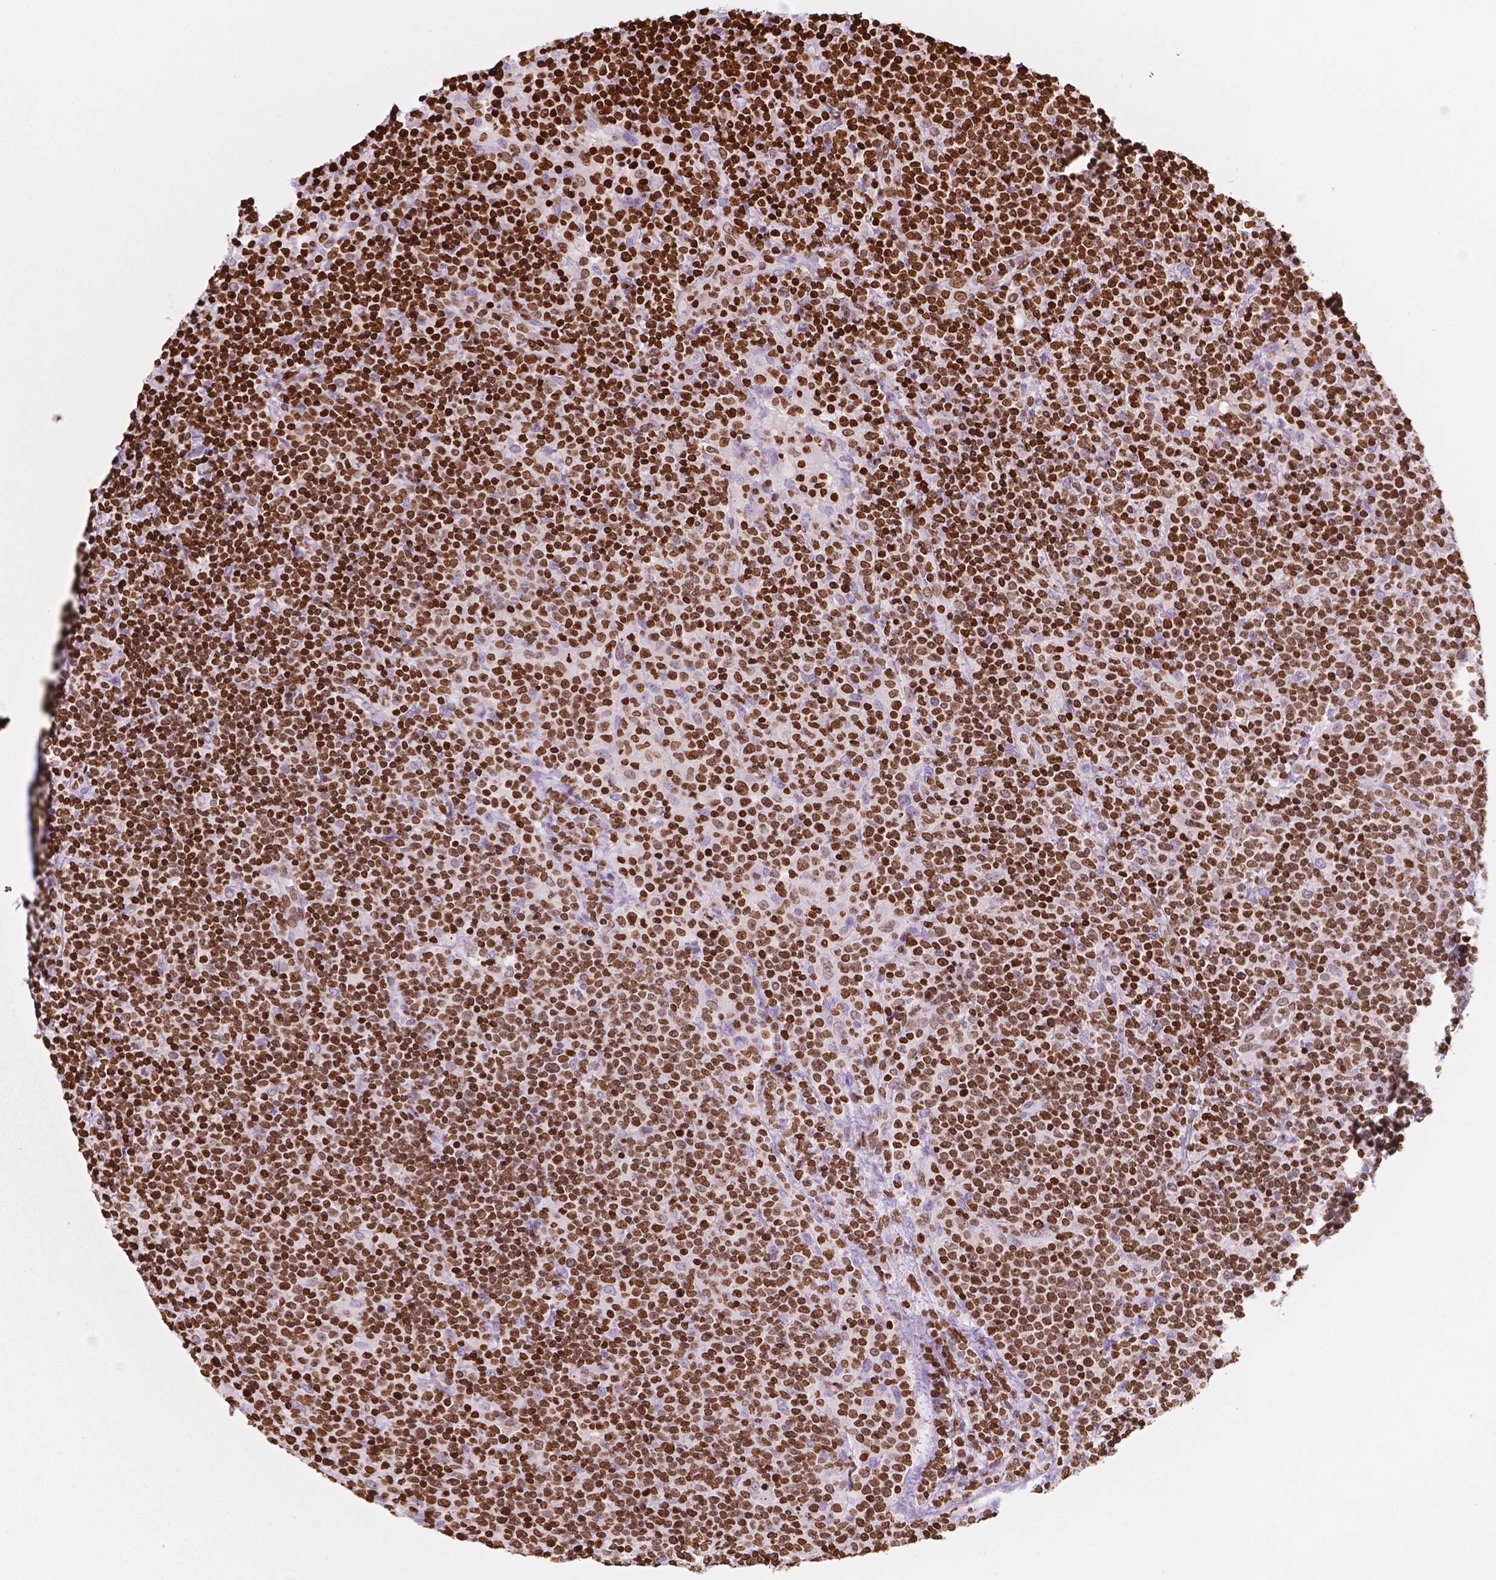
{"staining": {"intensity": "strong", "quantity": ">75%", "location": "nuclear"}, "tissue": "lymphoma", "cell_type": "Tumor cells", "image_type": "cancer", "snomed": [{"axis": "morphology", "description": "Malignant lymphoma, non-Hodgkin's type, High grade"}, {"axis": "topography", "description": "Lymph node"}], "caption": "There is high levels of strong nuclear expression in tumor cells of high-grade malignant lymphoma, non-Hodgkin's type, as demonstrated by immunohistochemical staining (brown color).", "gene": "CBY3", "patient": {"sex": "male", "age": 61}}